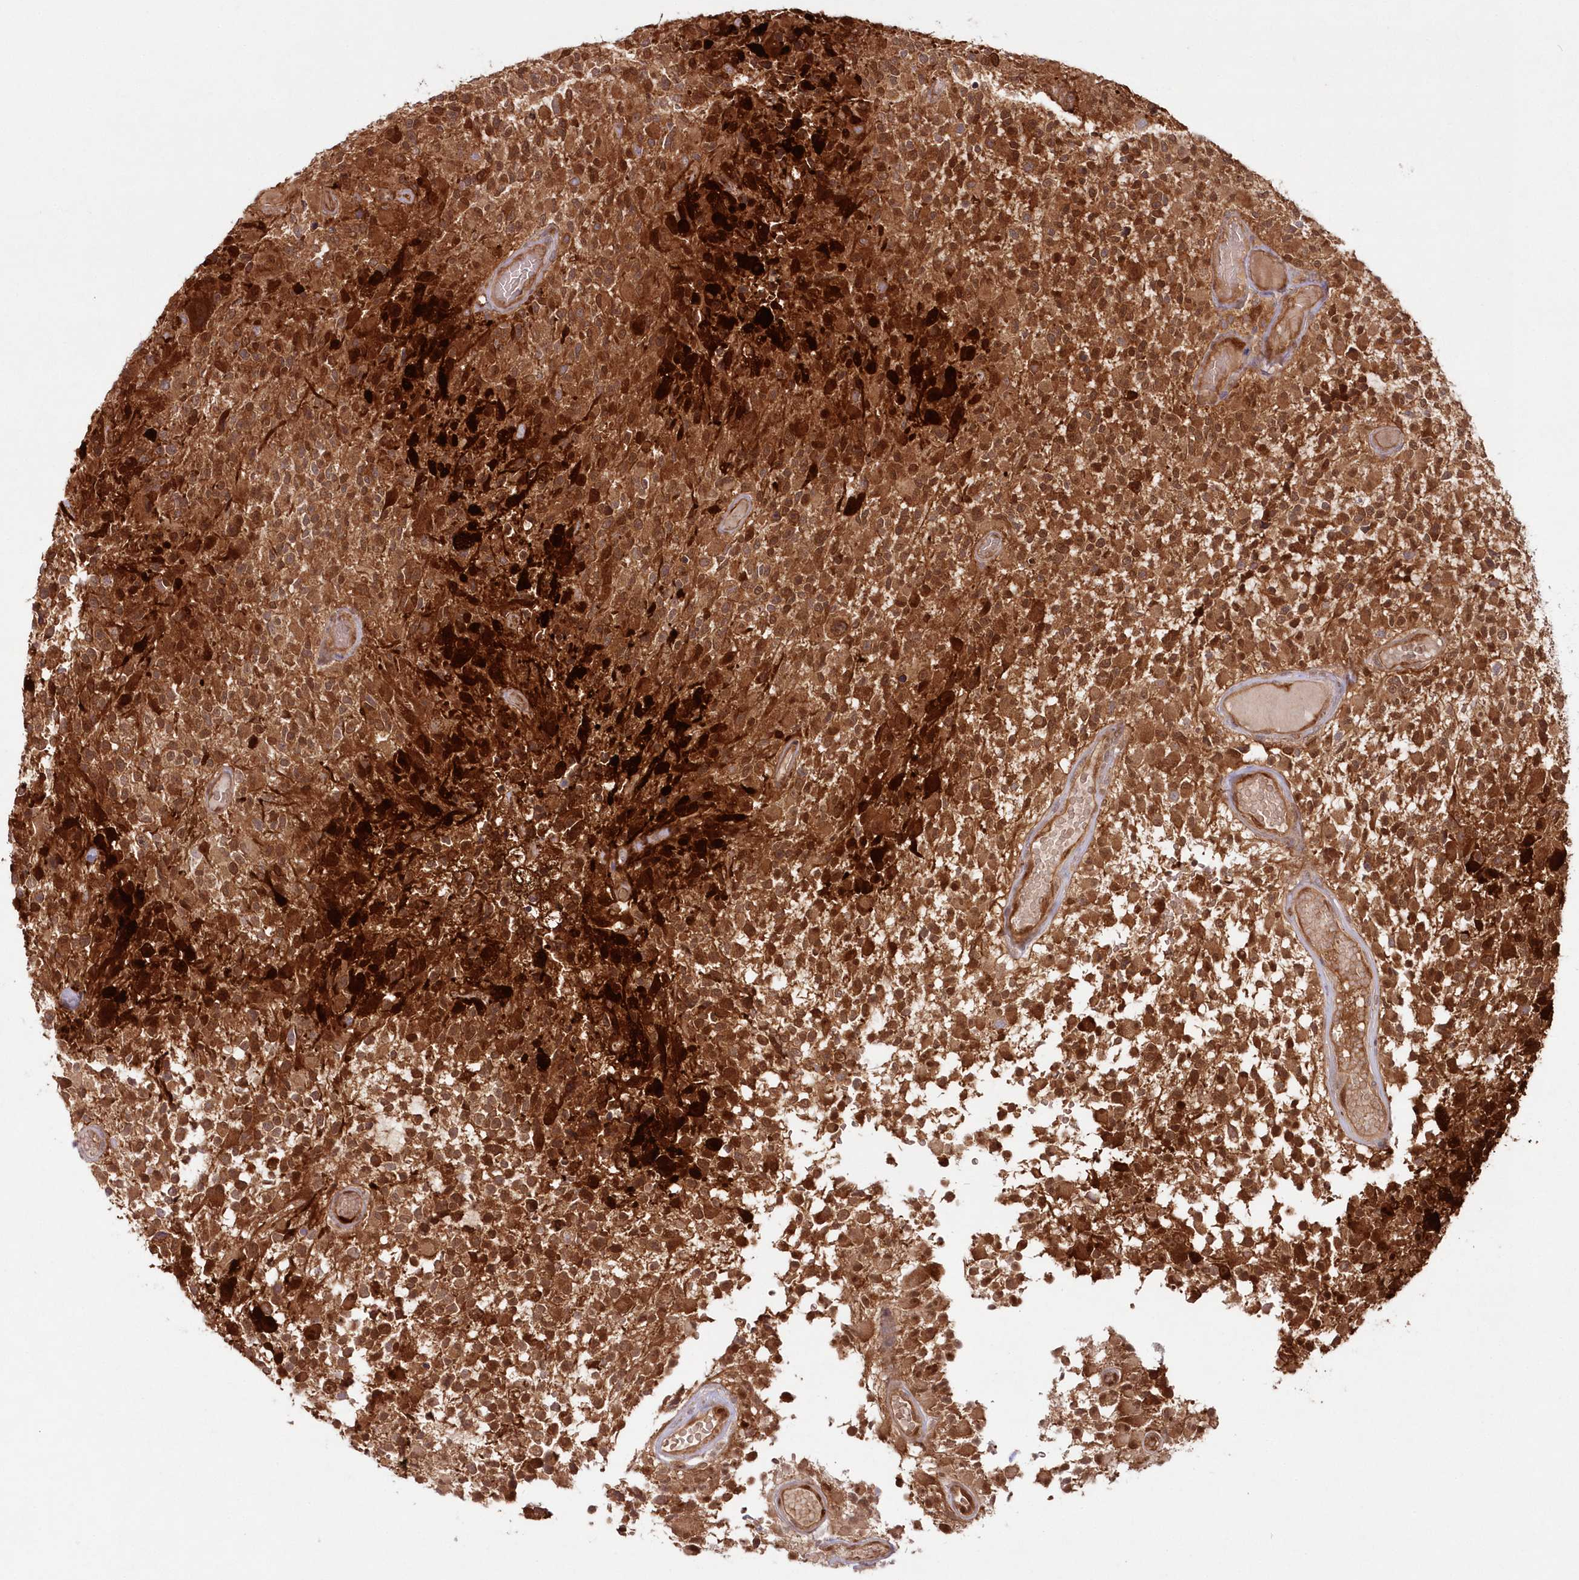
{"staining": {"intensity": "strong", "quantity": "25%-75%", "location": "cytoplasmic/membranous,nuclear"}, "tissue": "glioma", "cell_type": "Tumor cells", "image_type": "cancer", "snomed": [{"axis": "morphology", "description": "Glioma, malignant, High grade"}, {"axis": "morphology", "description": "Glioblastoma, NOS"}, {"axis": "topography", "description": "Brain"}], "caption": "IHC image of neoplastic tissue: human glioblastoma stained using immunohistochemistry demonstrates high levels of strong protein expression localized specifically in the cytoplasmic/membranous and nuclear of tumor cells, appearing as a cytoplasmic/membranous and nuclear brown color.", "gene": "GBE1", "patient": {"sex": "male", "age": 60}}